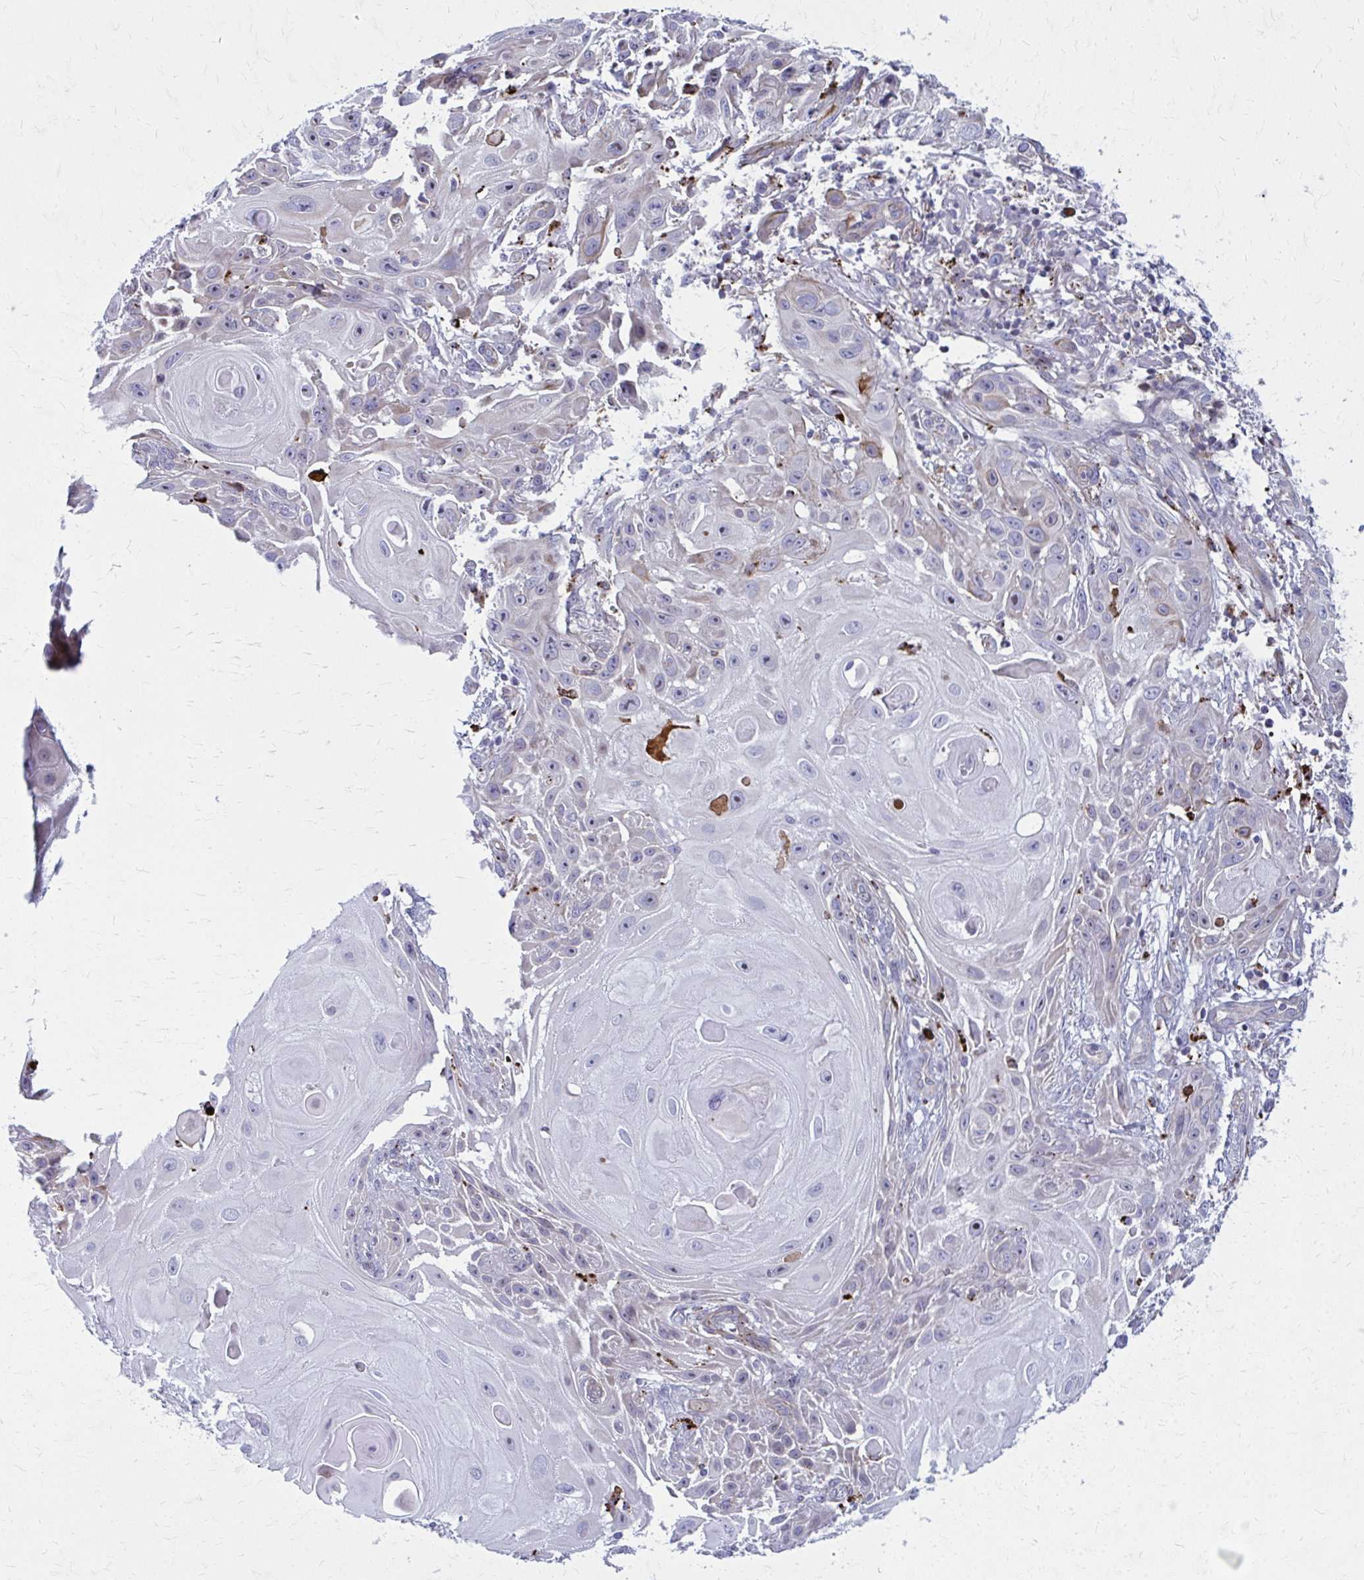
{"staining": {"intensity": "weak", "quantity": "<25%", "location": "cytoplasmic/membranous"}, "tissue": "skin cancer", "cell_type": "Tumor cells", "image_type": "cancer", "snomed": [{"axis": "morphology", "description": "Squamous cell carcinoma, NOS"}, {"axis": "topography", "description": "Skin"}], "caption": "Skin cancer stained for a protein using immunohistochemistry (IHC) demonstrates no expression tumor cells.", "gene": "LRRC4B", "patient": {"sex": "female", "age": 91}}